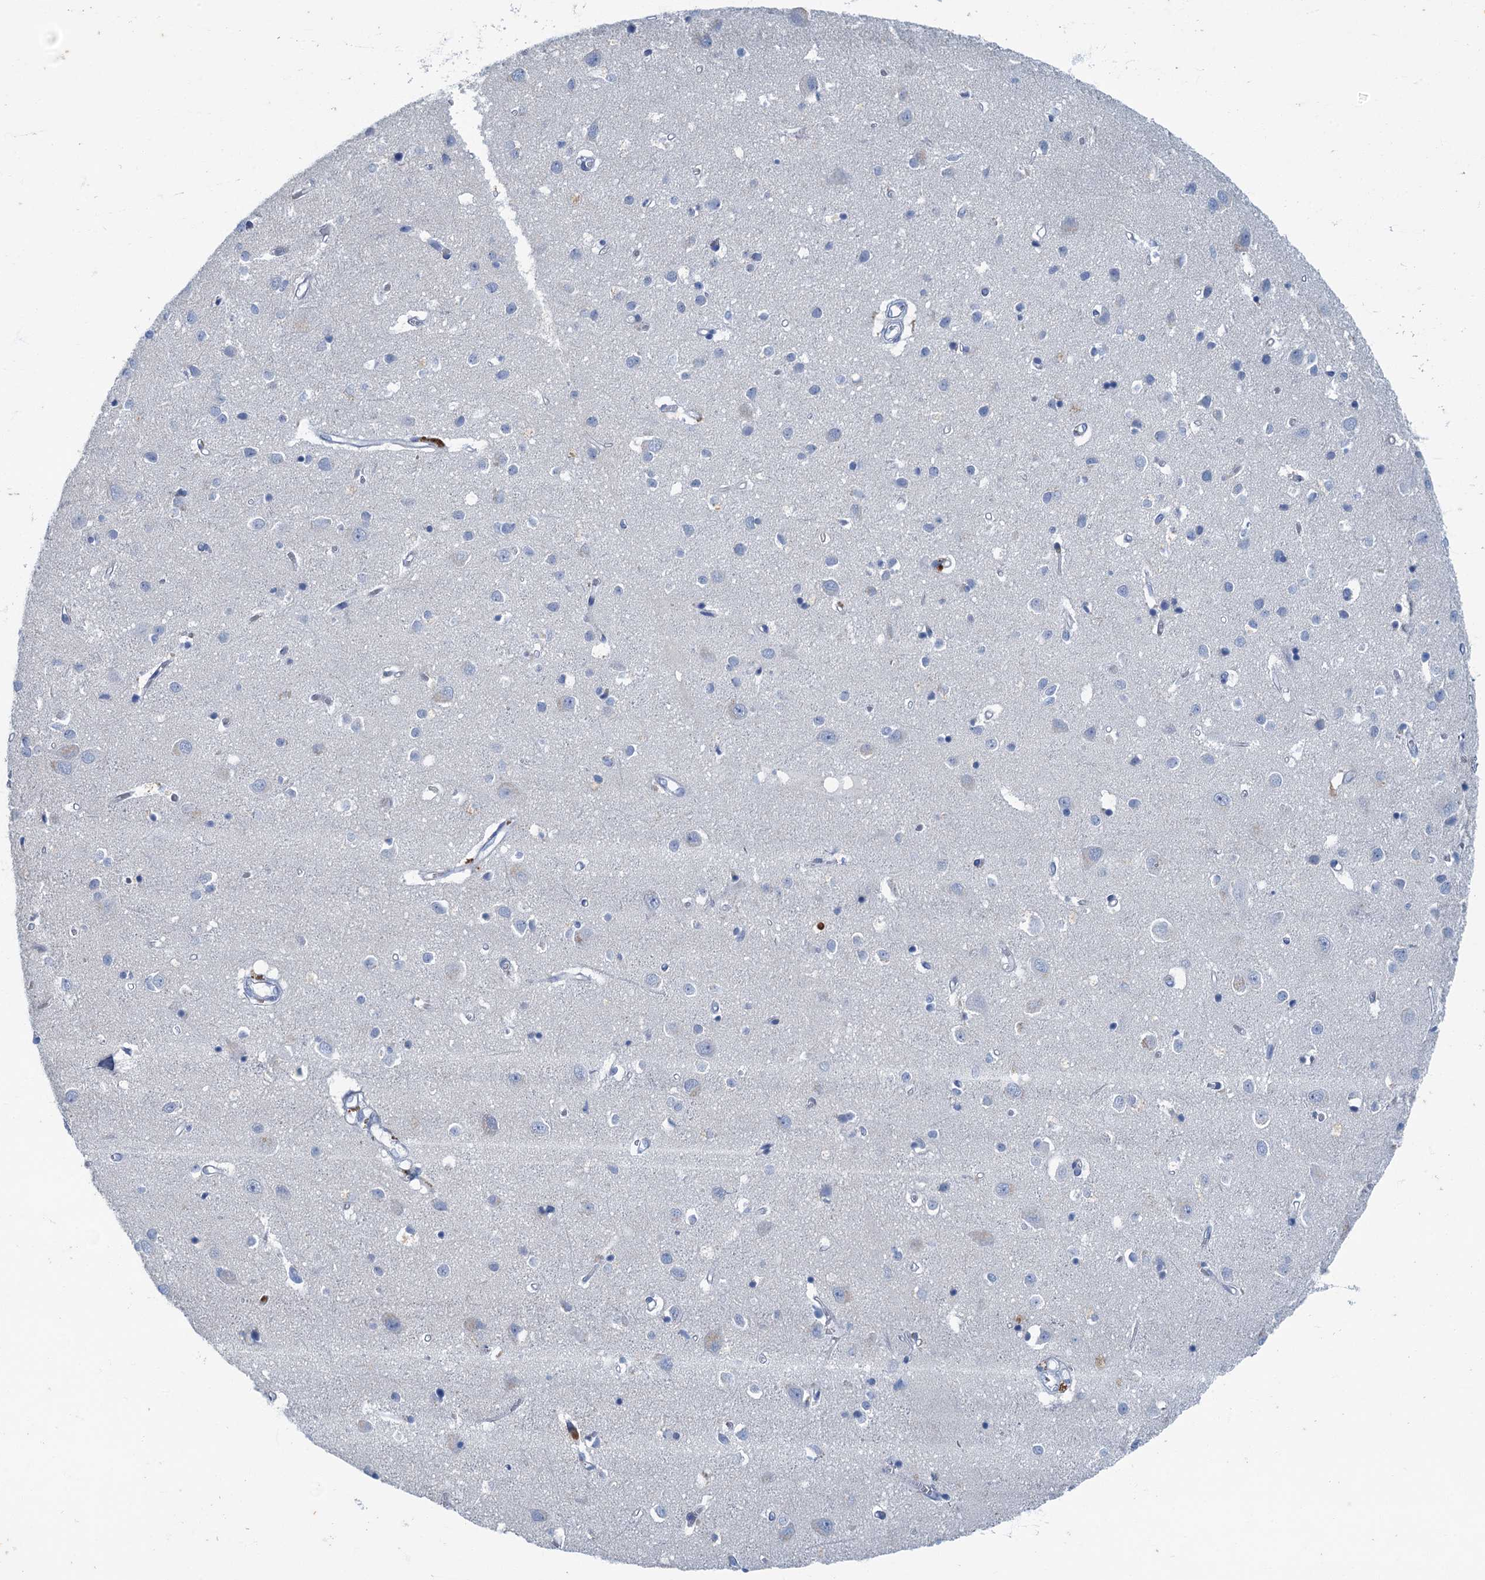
{"staining": {"intensity": "negative", "quantity": "none", "location": "none"}, "tissue": "cerebral cortex", "cell_type": "Endothelial cells", "image_type": "normal", "snomed": [{"axis": "morphology", "description": "Normal tissue, NOS"}, {"axis": "topography", "description": "Cerebral cortex"}], "caption": "Immunohistochemistry (IHC) of benign human cerebral cortex displays no staining in endothelial cells. (Stains: DAB immunohistochemistry (IHC) with hematoxylin counter stain, Microscopy: brightfield microscopy at high magnification).", "gene": "ANKDD1A", "patient": {"sex": "female", "age": 64}}